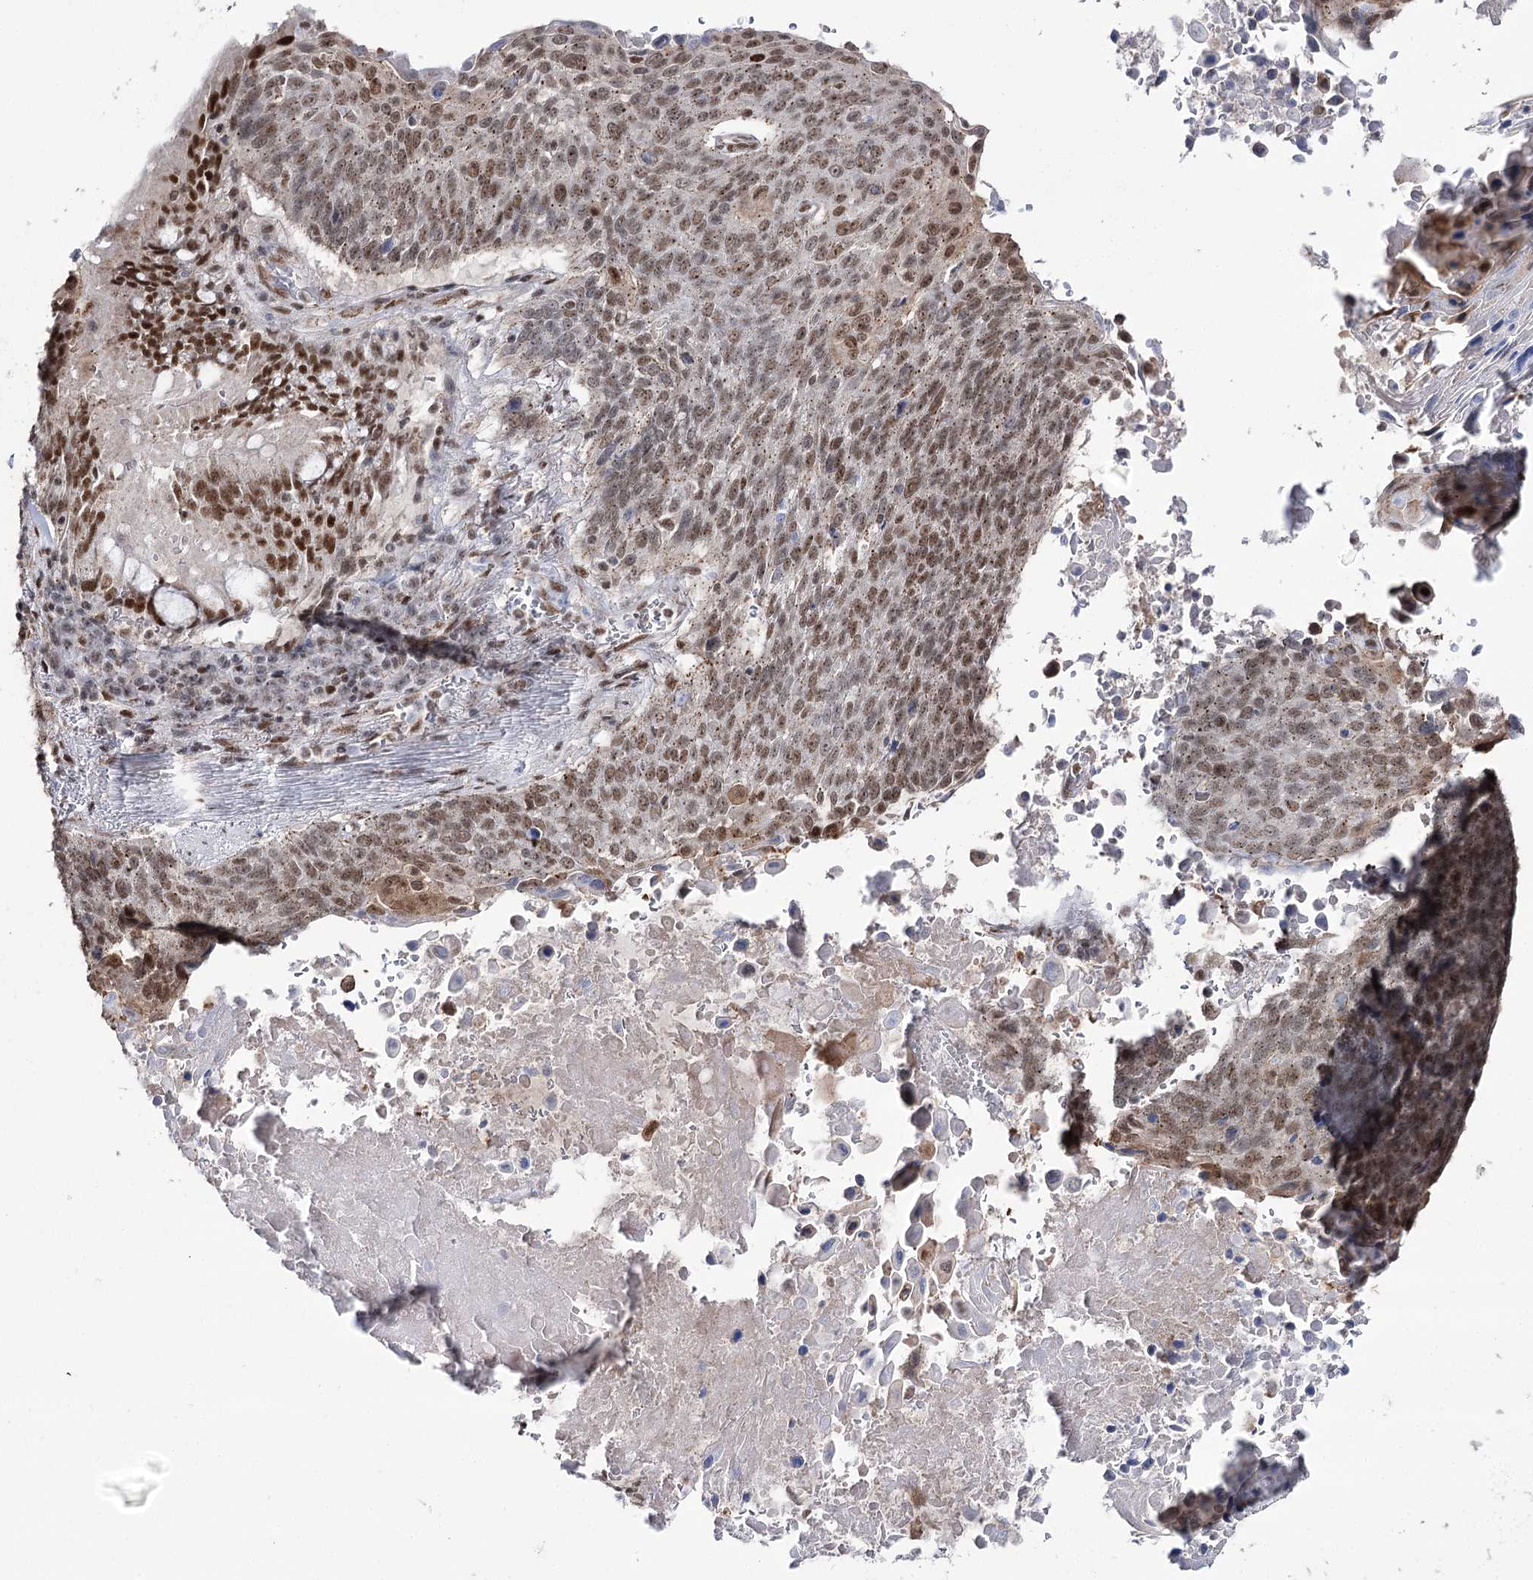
{"staining": {"intensity": "moderate", "quantity": ">75%", "location": "cytoplasmic/membranous,nuclear"}, "tissue": "lung cancer", "cell_type": "Tumor cells", "image_type": "cancer", "snomed": [{"axis": "morphology", "description": "Squamous cell carcinoma, NOS"}, {"axis": "topography", "description": "Lung"}], "caption": "Immunohistochemistry (IHC) photomicrograph of lung squamous cell carcinoma stained for a protein (brown), which exhibits medium levels of moderate cytoplasmic/membranous and nuclear positivity in about >75% of tumor cells.", "gene": "VGLL4", "patient": {"sex": "male", "age": 66}}